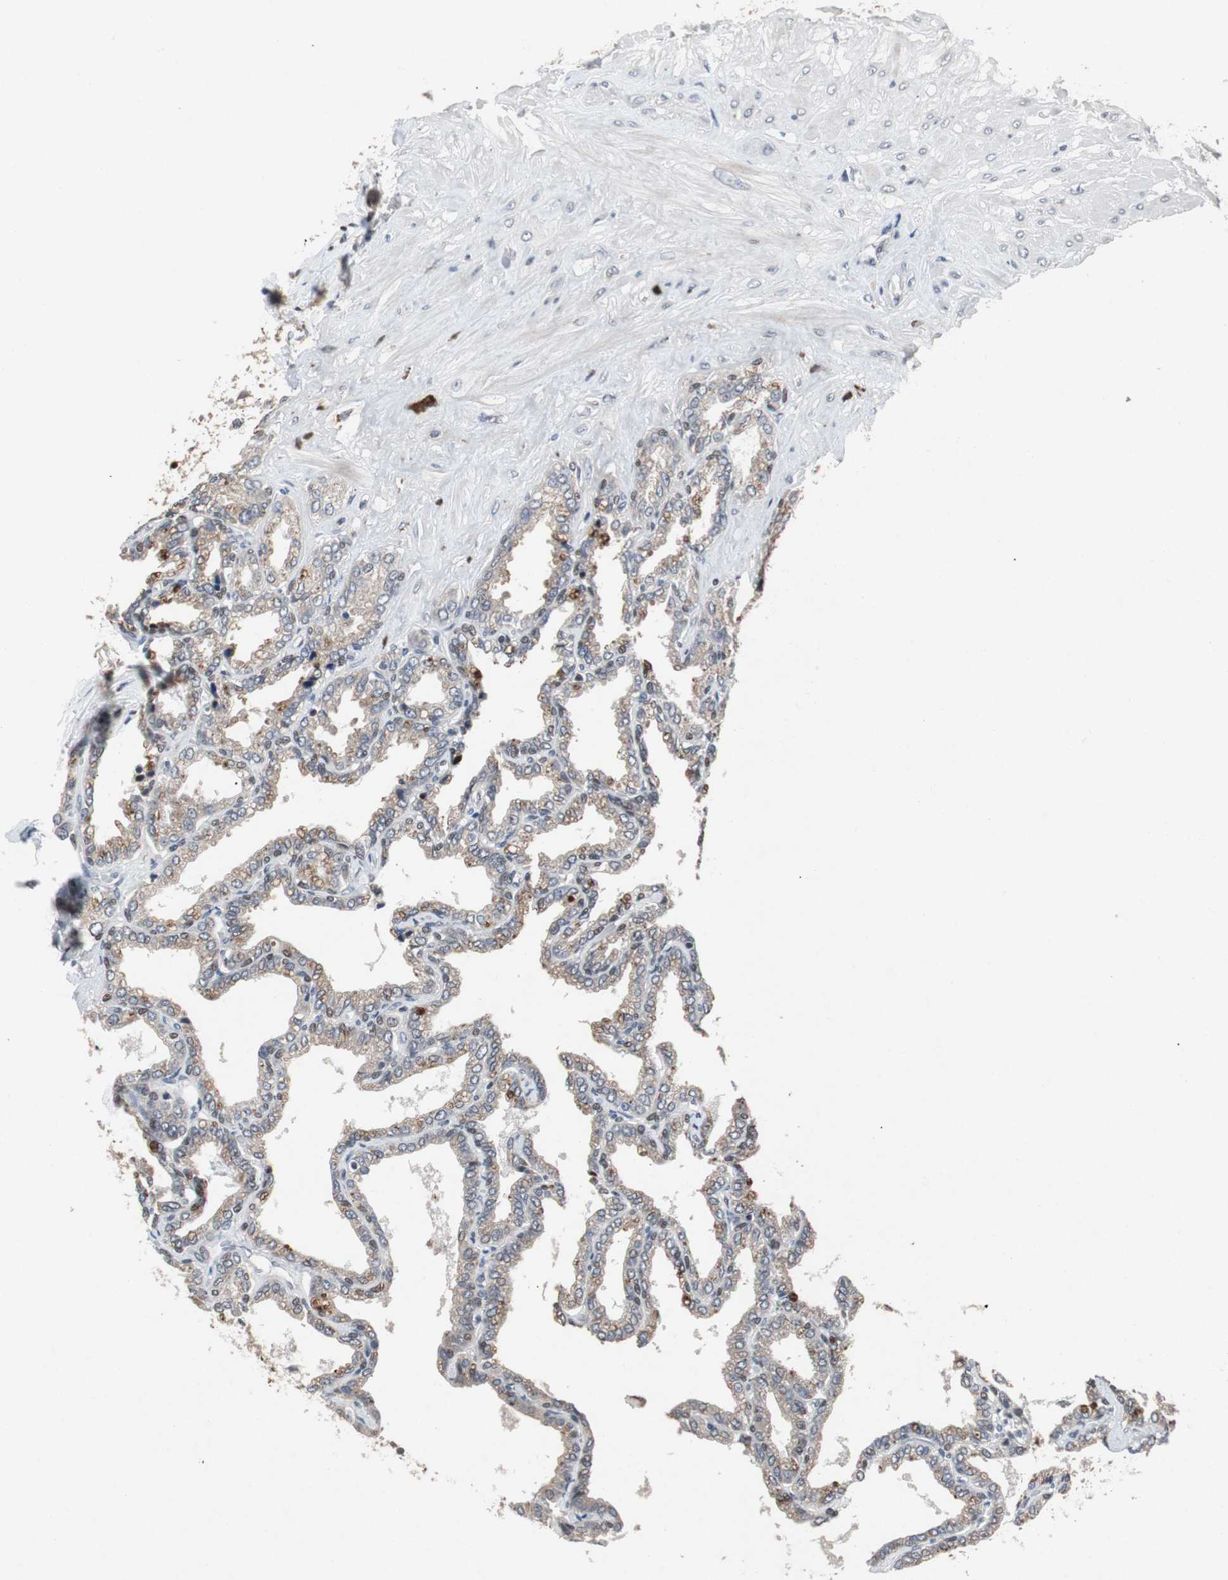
{"staining": {"intensity": "moderate", "quantity": "25%-75%", "location": "cytoplasmic/membranous"}, "tissue": "seminal vesicle", "cell_type": "Glandular cells", "image_type": "normal", "snomed": [{"axis": "morphology", "description": "Normal tissue, NOS"}, {"axis": "topography", "description": "Seminal veicle"}], "caption": "Moderate cytoplasmic/membranous expression is seen in about 25%-75% of glandular cells in normal seminal vesicle. (DAB IHC with brightfield microscopy, high magnification).", "gene": "TP63", "patient": {"sex": "male", "age": 46}}